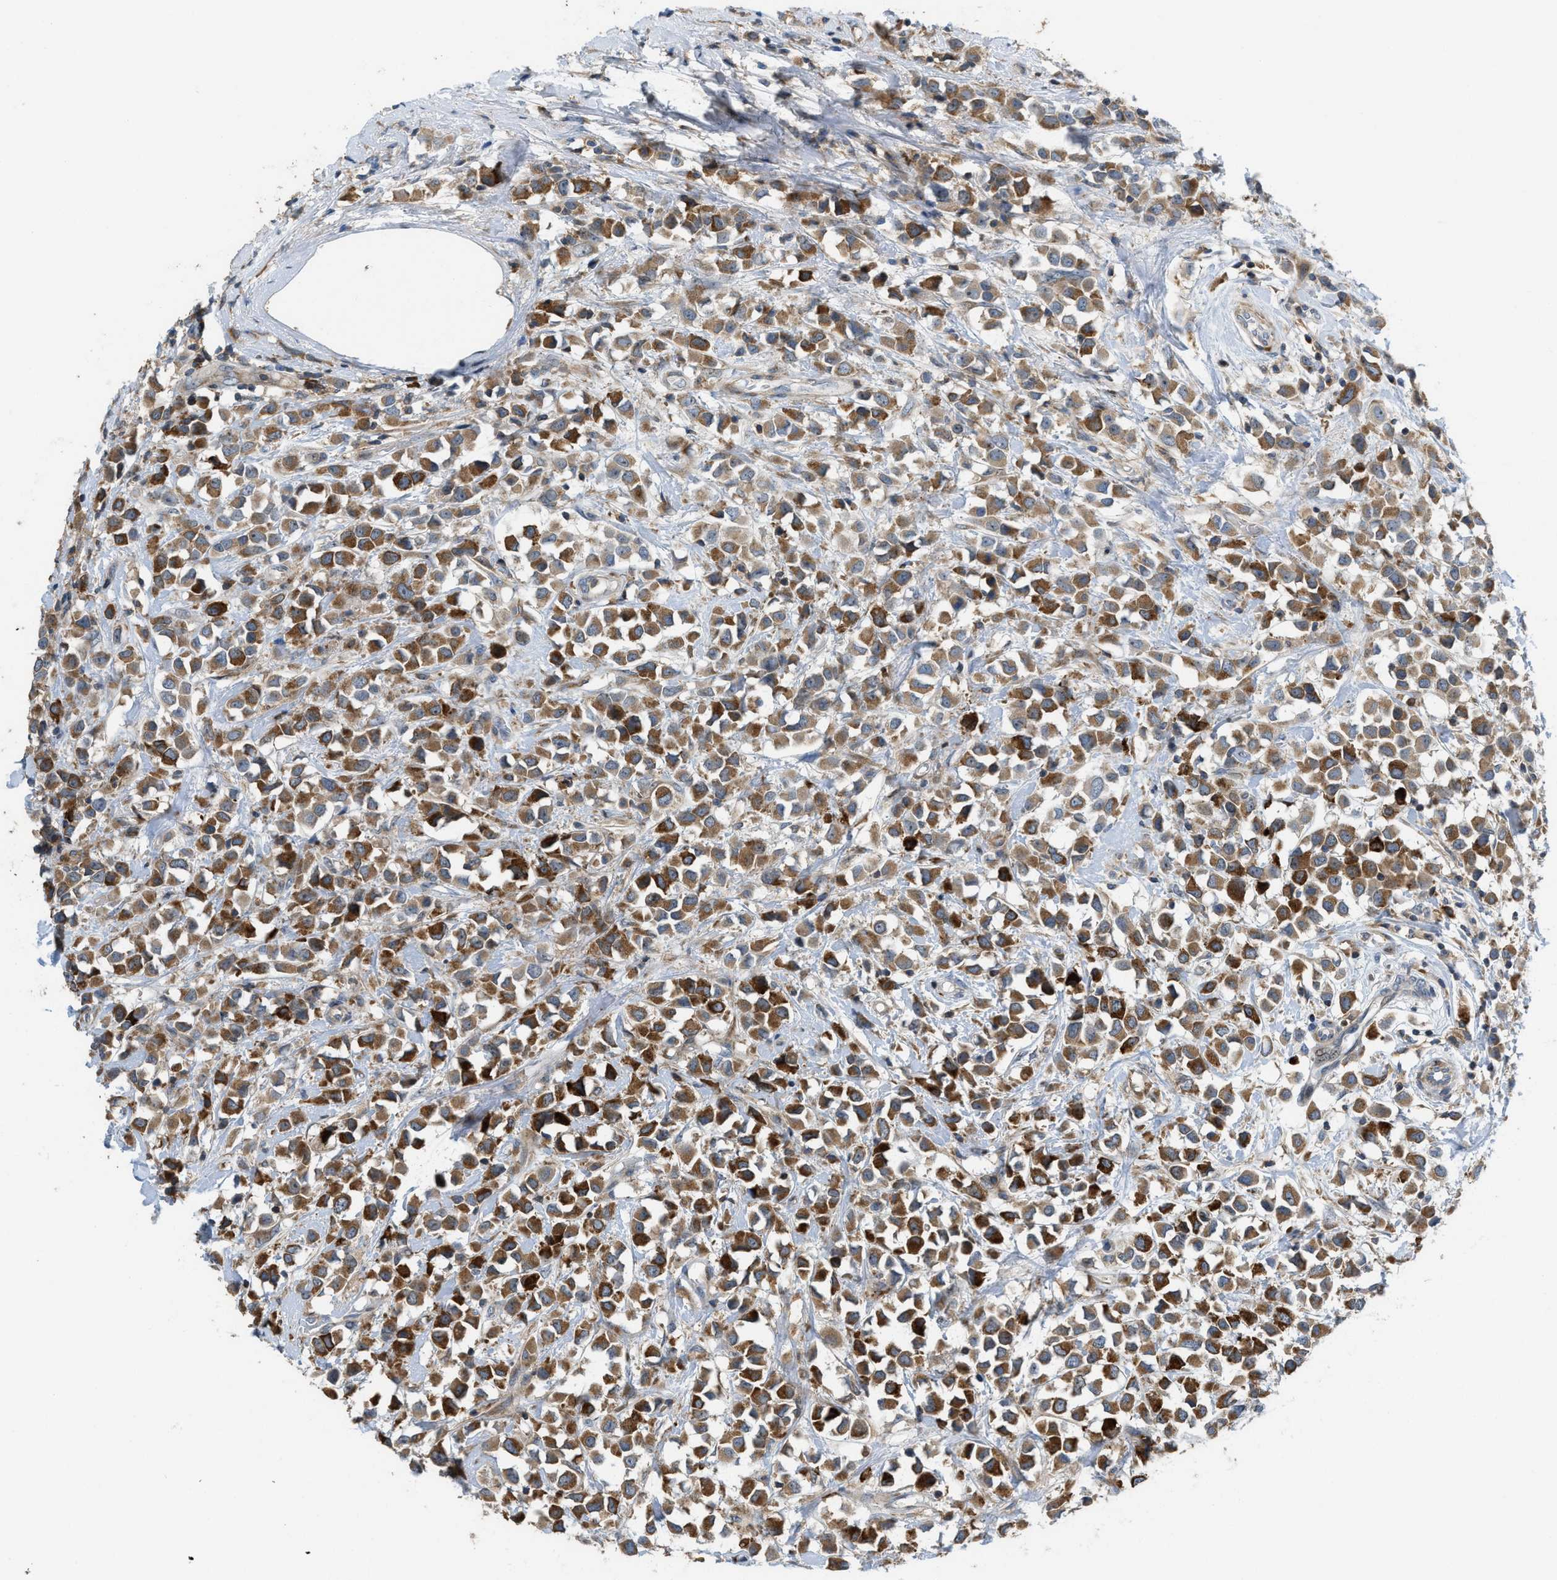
{"staining": {"intensity": "moderate", "quantity": ">75%", "location": "cytoplasmic/membranous"}, "tissue": "breast cancer", "cell_type": "Tumor cells", "image_type": "cancer", "snomed": [{"axis": "morphology", "description": "Duct carcinoma"}, {"axis": "topography", "description": "Breast"}], "caption": "Brown immunohistochemical staining in breast invasive ductal carcinoma reveals moderate cytoplasmic/membranous expression in approximately >75% of tumor cells.", "gene": "DIPK1A", "patient": {"sex": "female", "age": 61}}